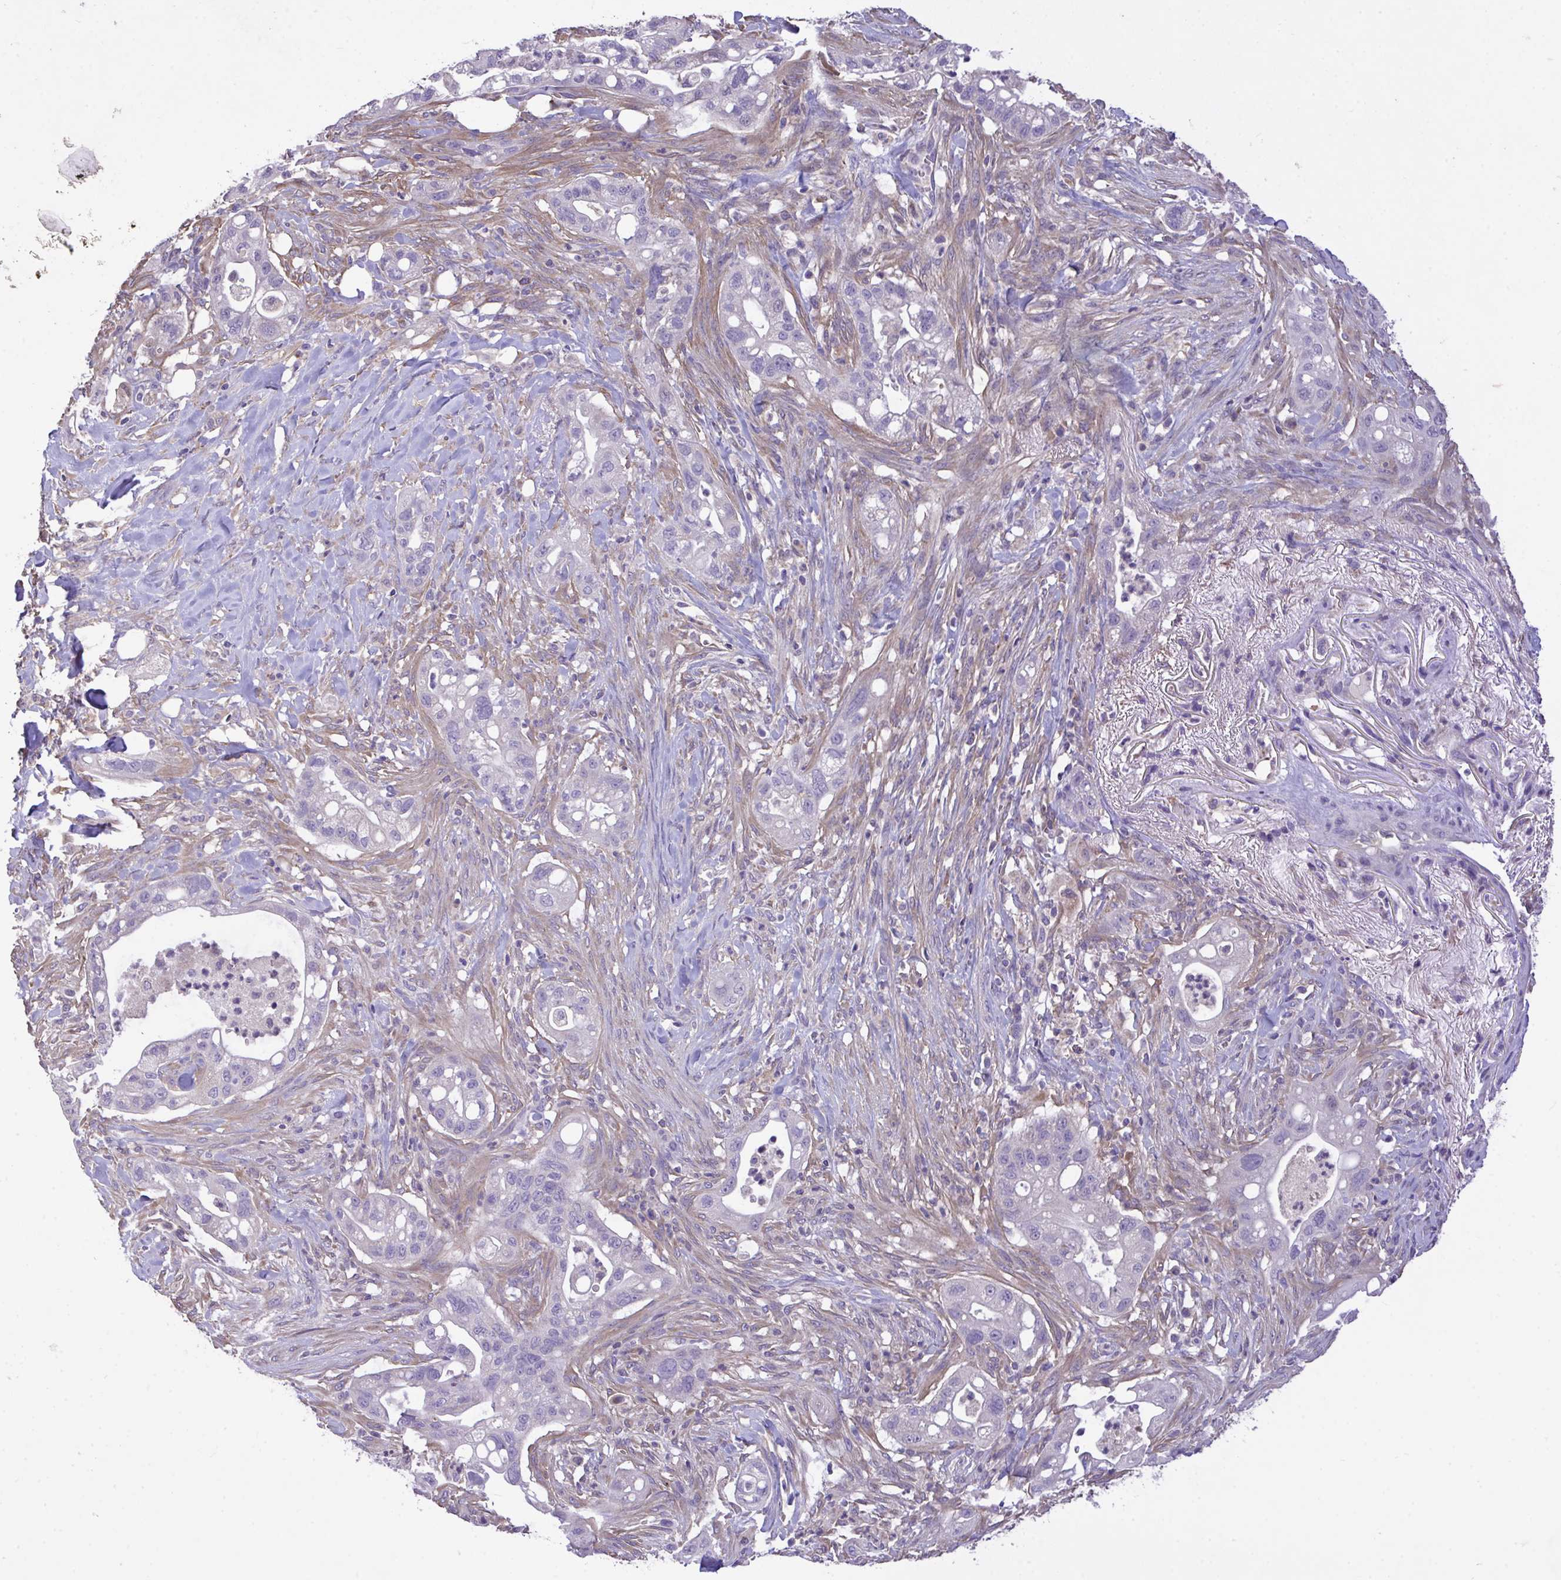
{"staining": {"intensity": "negative", "quantity": "none", "location": "none"}, "tissue": "pancreatic cancer", "cell_type": "Tumor cells", "image_type": "cancer", "snomed": [{"axis": "morphology", "description": "Adenocarcinoma, NOS"}, {"axis": "topography", "description": "Pancreas"}], "caption": "Adenocarcinoma (pancreatic) stained for a protein using immunohistochemistry shows no positivity tumor cells.", "gene": "MPC2", "patient": {"sex": "male", "age": 44}}